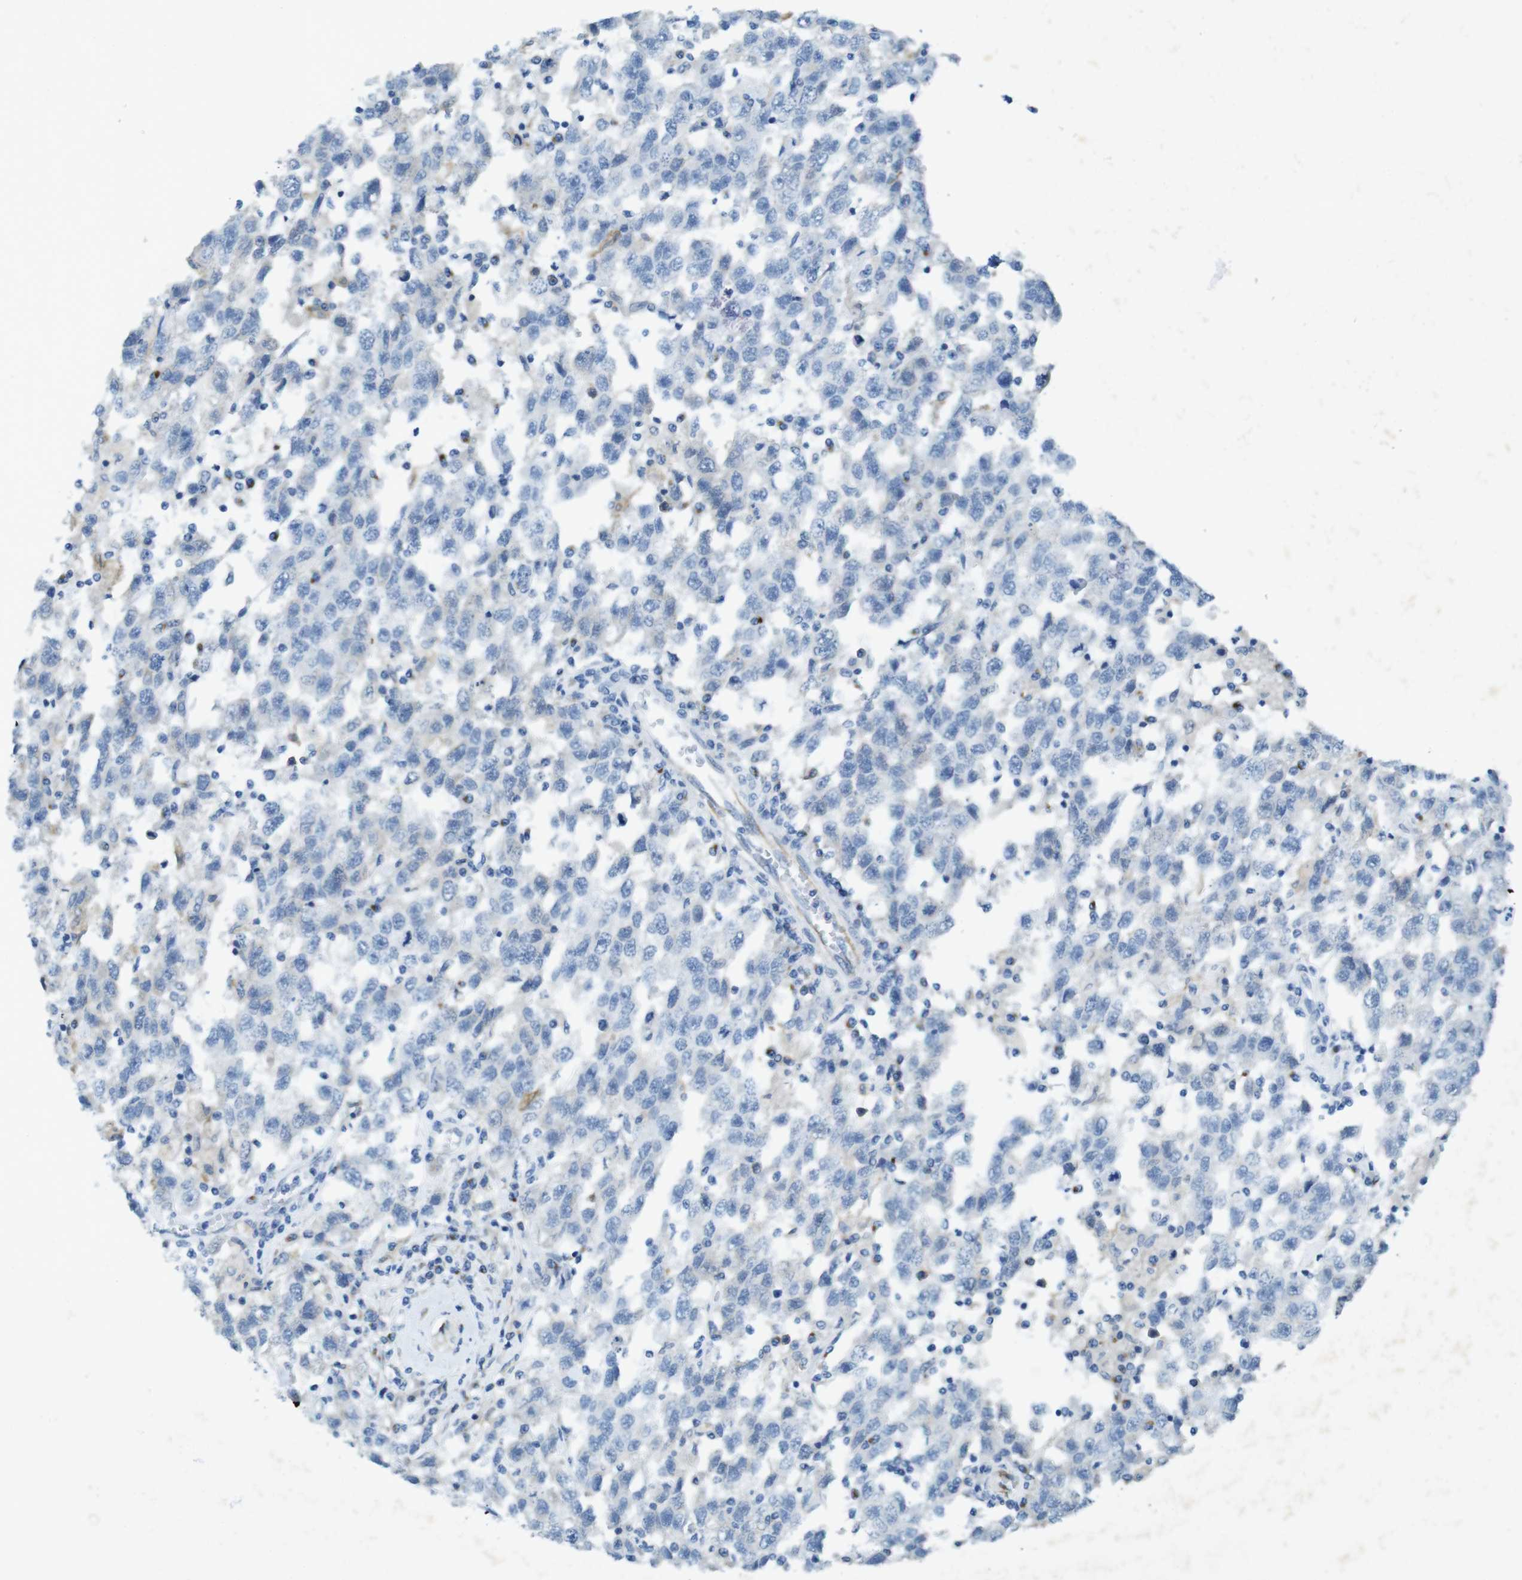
{"staining": {"intensity": "negative", "quantity": "none", "location": "none"}, "tissue": "testis cancer", "cell_type": "Tumor cells", "image_type": "cancer", "snomed": [{"axis": "morphology", "description": "Seminoma, NOS"}, {"axis": "topography", "description": "Testis"}], "caption": "Tumor cells show no significant expression in seminoma (testis).", "gene": "CD320", "patient": {"sex": "male", "age": 41}}